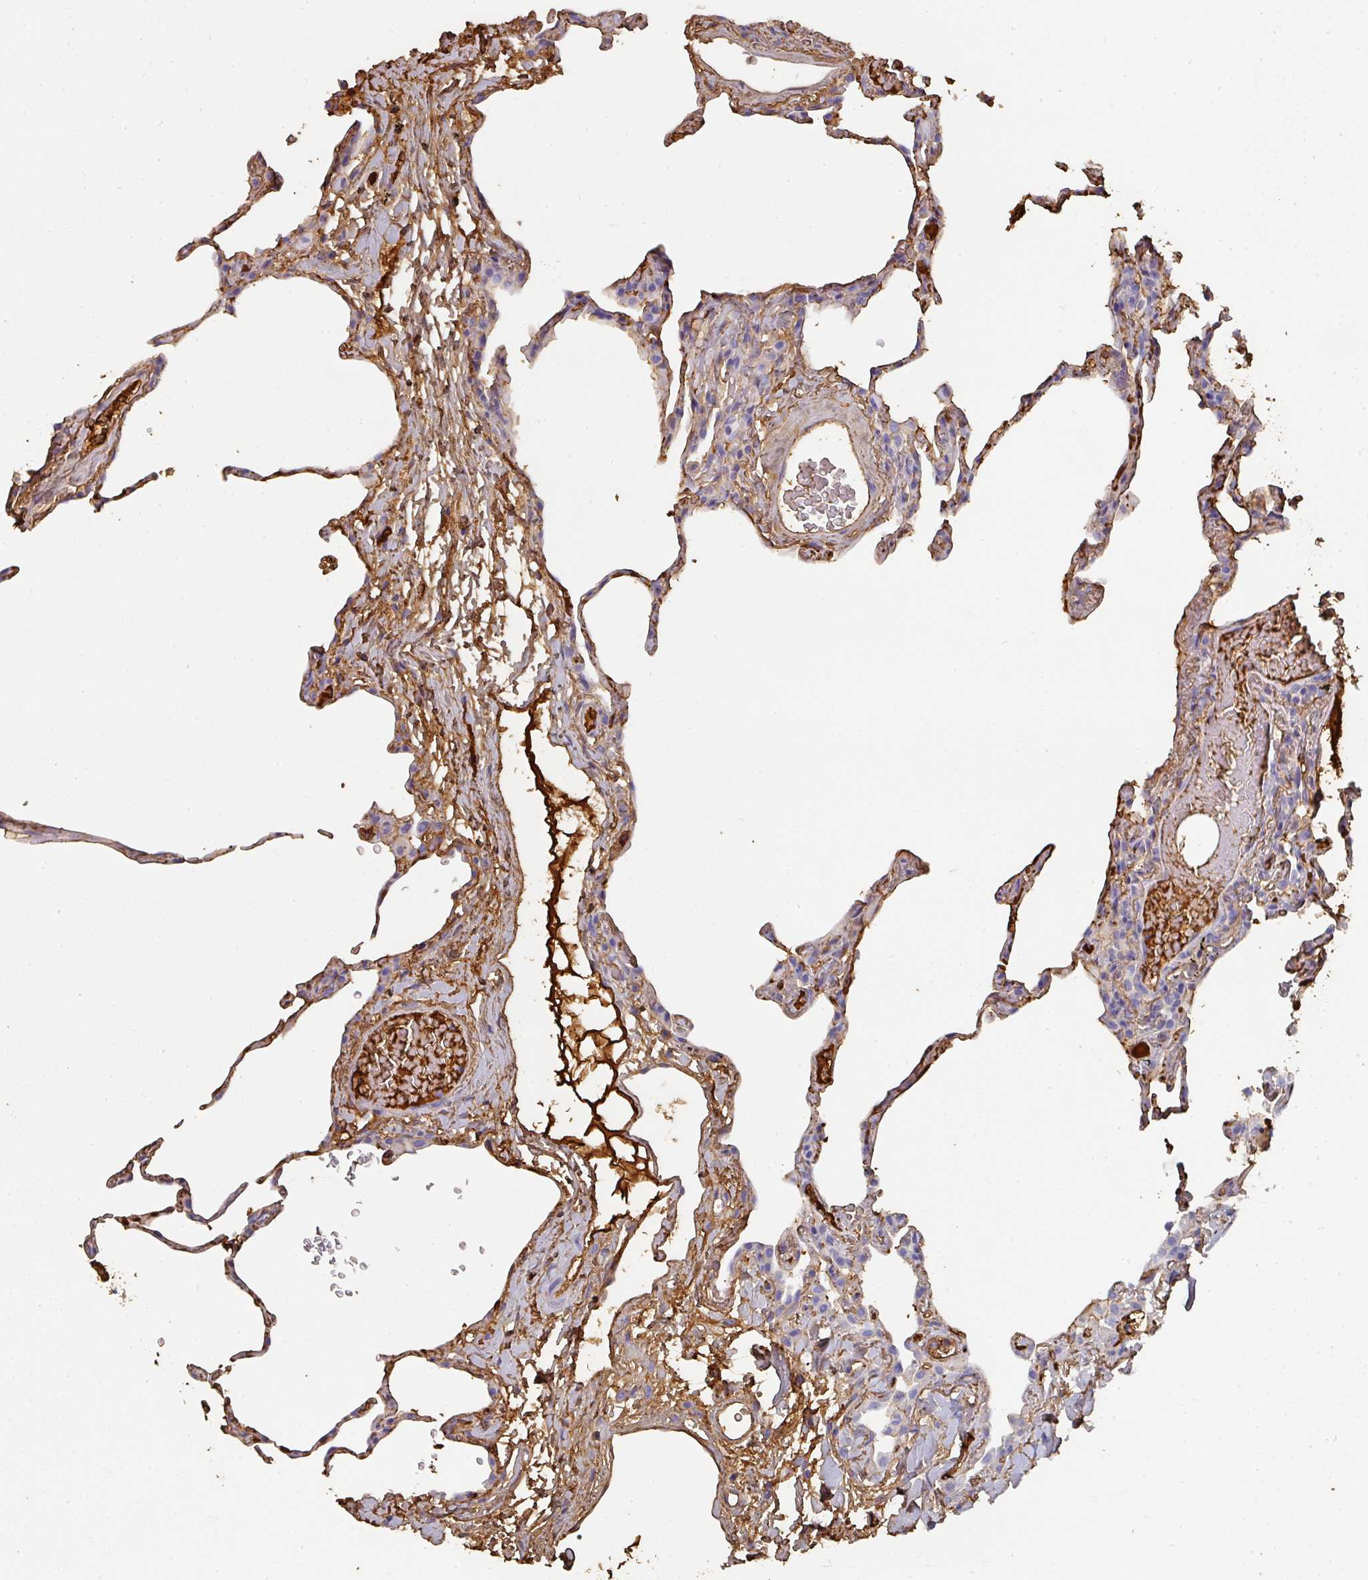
{"staining": {"intensity": "strong", "quantity": "25%-75%", "location": "cytoplasmic/membranous"}, "tissue": "lung", "cell_type": "Alveolar cells", "image_type": "normal", "snomed": [{"axis": "morphology", "description": "Normal tissue, NOS"}, {"axis": "topography", "description": "Lung"}], "caption": "This histopathology image shows benign lung stained with immunohistochemistry (IHC) to label a protein in brown. The cytoplasmic/membranous of alveolar cells show strong positivity for the protein. Nuclei are counter-stained blue.", "gene": "ALB", "patient": {"sex": "female", "age": 57}}